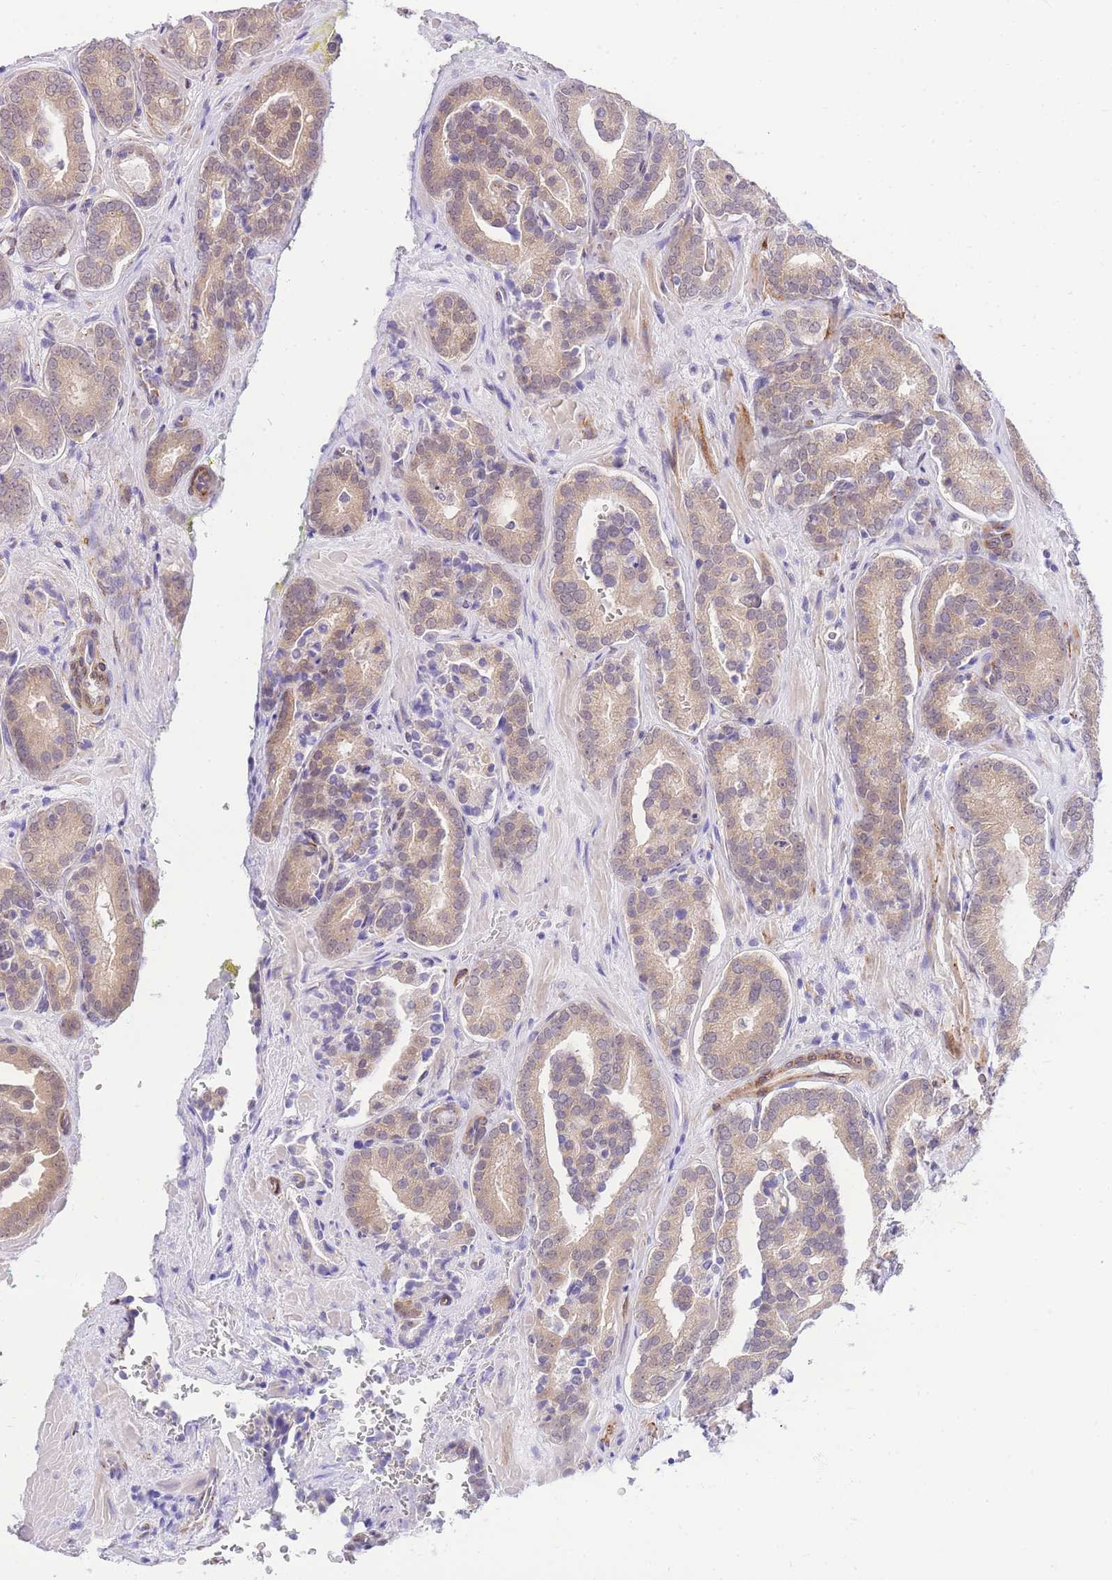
{"staining": {"intensity": "weak", "quantity": ">75%", "location": "cytoplasmic/membranous"}, "tissue": "prostate cancer", "cell_type": "Tumor cells", "image_type": "cancer", "snomed": [{"axis": "morphology", "description": "Adenocarcinoma, High grade"}, {"axis": "topography", "description": "Prostate"}], "caption": "IHC of human prostate cancer (high-grade adenocarcinoma) displays low levels of weak cytoplasmic/membranous positivity in about >75% of tumor cells.", "gene": "S100PBP", "patient": {"sex": "male", "age": 66}}